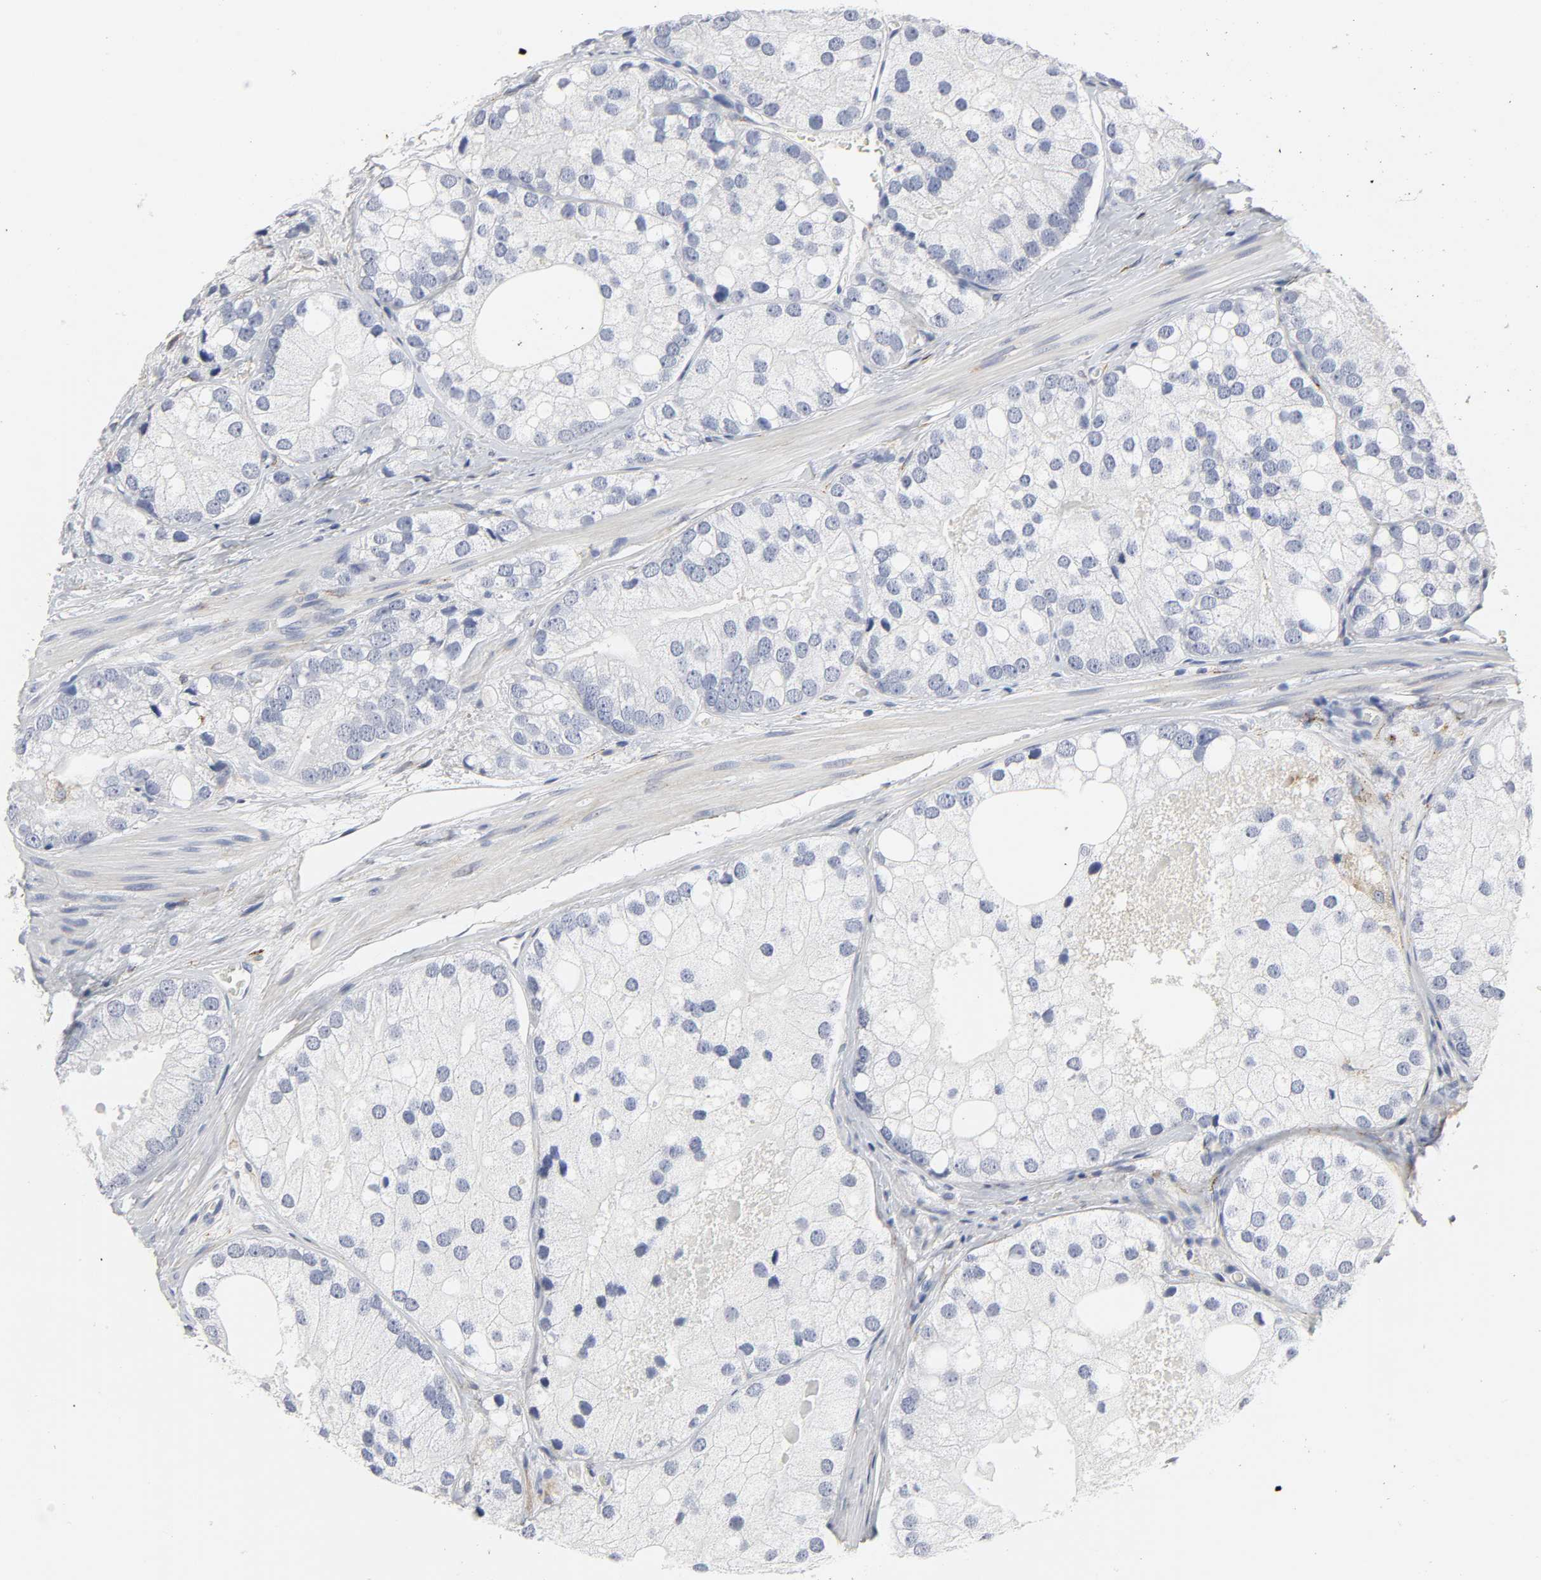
{"staining": {"intensity": "negative", "quantity": "none", "location": "none"}, "tissue": "prostate cancer", "cell_type": "Tumor cells", "image_type": "cancer", "snomed": [{"axis": "morphology", "description": "Adenocarcinoma, Low grade"}, {"axis": "topography", "description": "Prostate"}], "caption": "This is an immunohistochemistry (IHC) micrograph of human prostate cancer (low-grade adenocarcinoma). There is no expression in tumor cells.", "gene": "LRP1", "patient": {"sex": "male", "age": 69}}